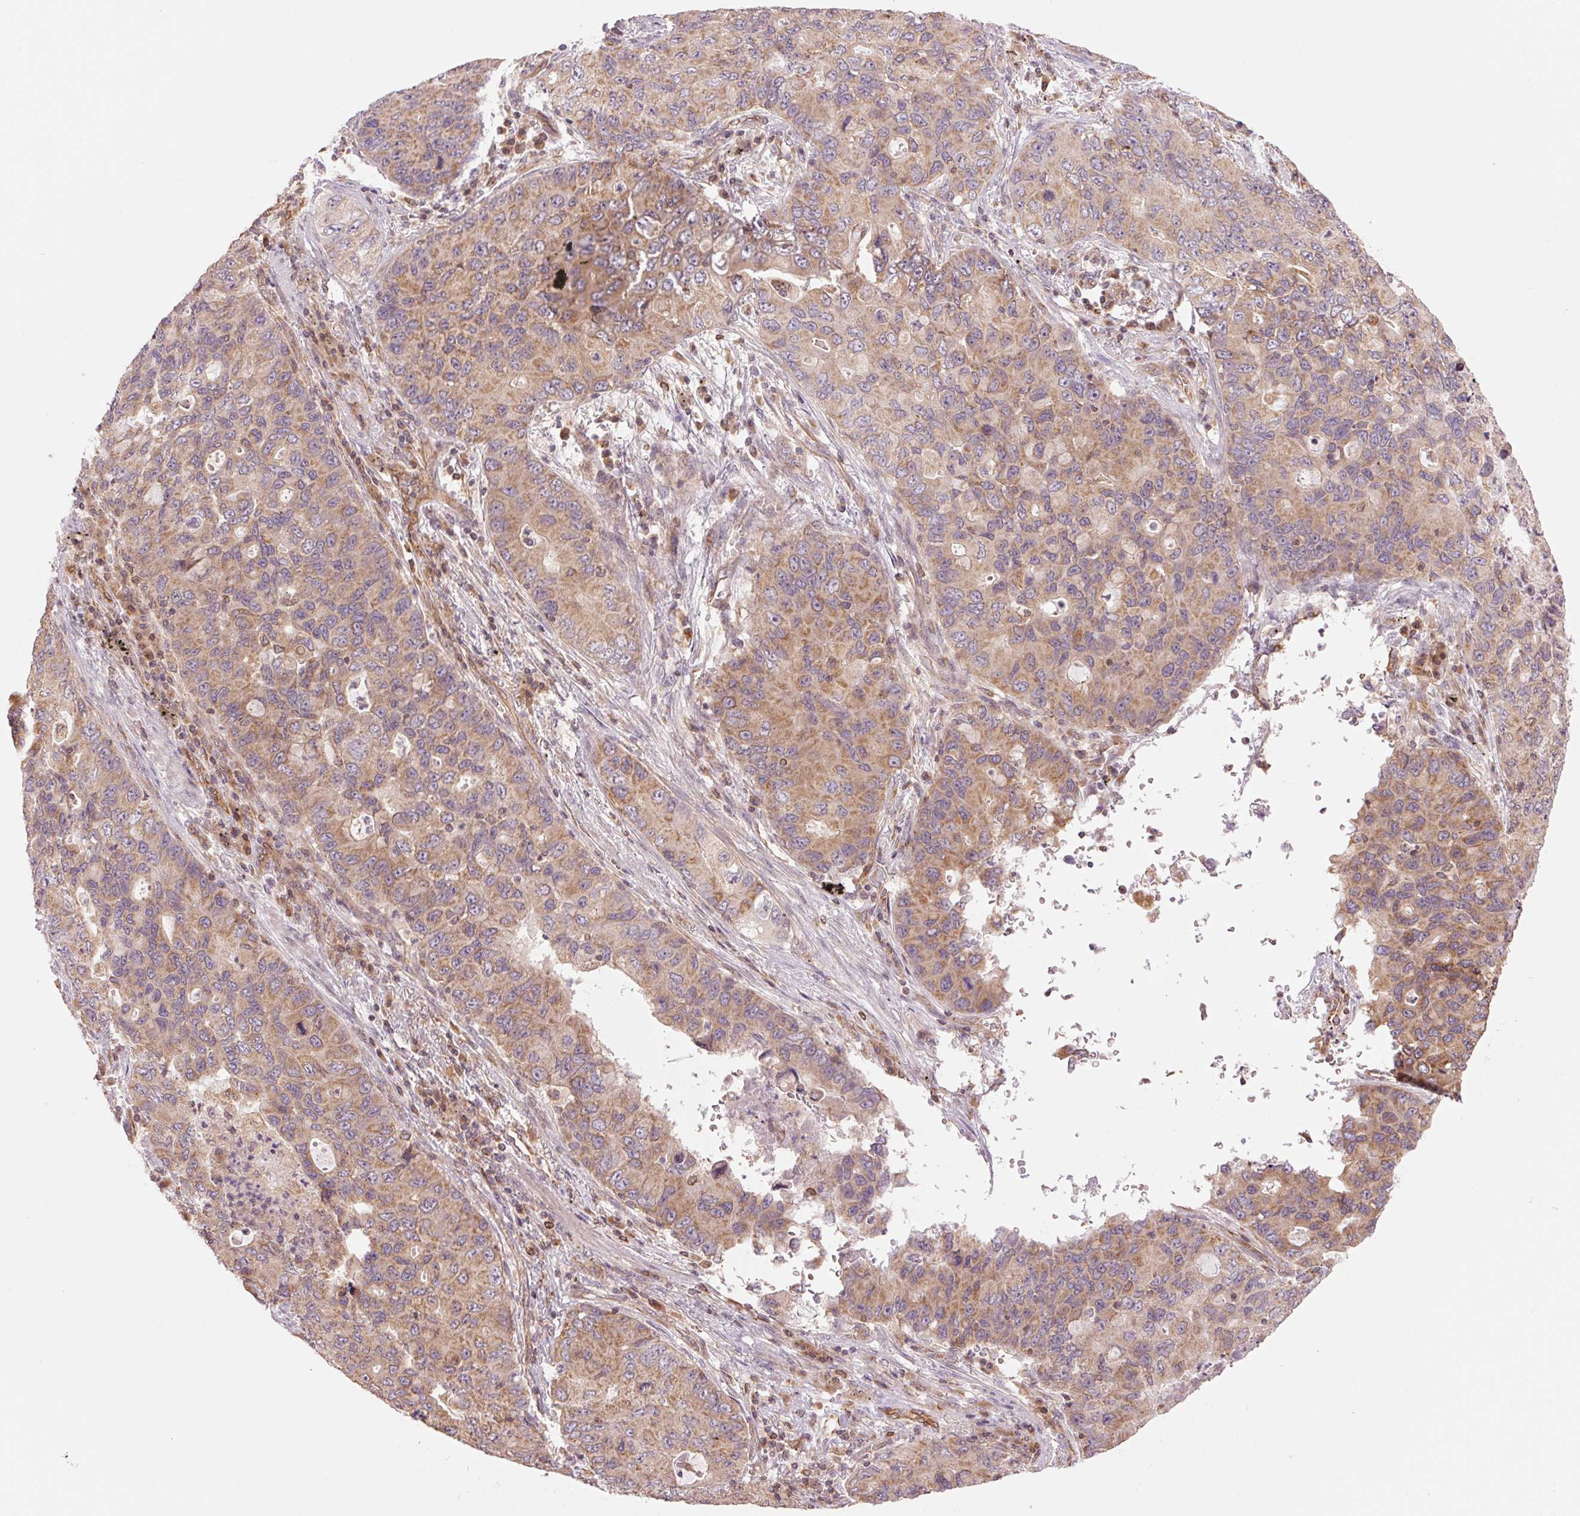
{"staining": {"intensity": "moderate", "quantity": ">75%", "location": "cytoplasmic/membranous"}, "tissue": "lung cancer", "cell_type": "Tumor cells", "image_type": "cancer", "snomed": [{"axis": "morphology", "description": "Adenocarcinoma, NOS"}, {"axis": "morphology", "description": "Adenocarcinoma, metastatic, NOS"}, {"axis": "topography", "description": "Lymph node"}, {"axis": "topography", "description": "Lung"}], "caption": "Tumor cells exhibit moderate cytoplasmic/membranous positivity in about >75% of cells in adenocarcinoma (lung).", "gene": "STARD7", "patient": {"sex": "female", "age": 54}}